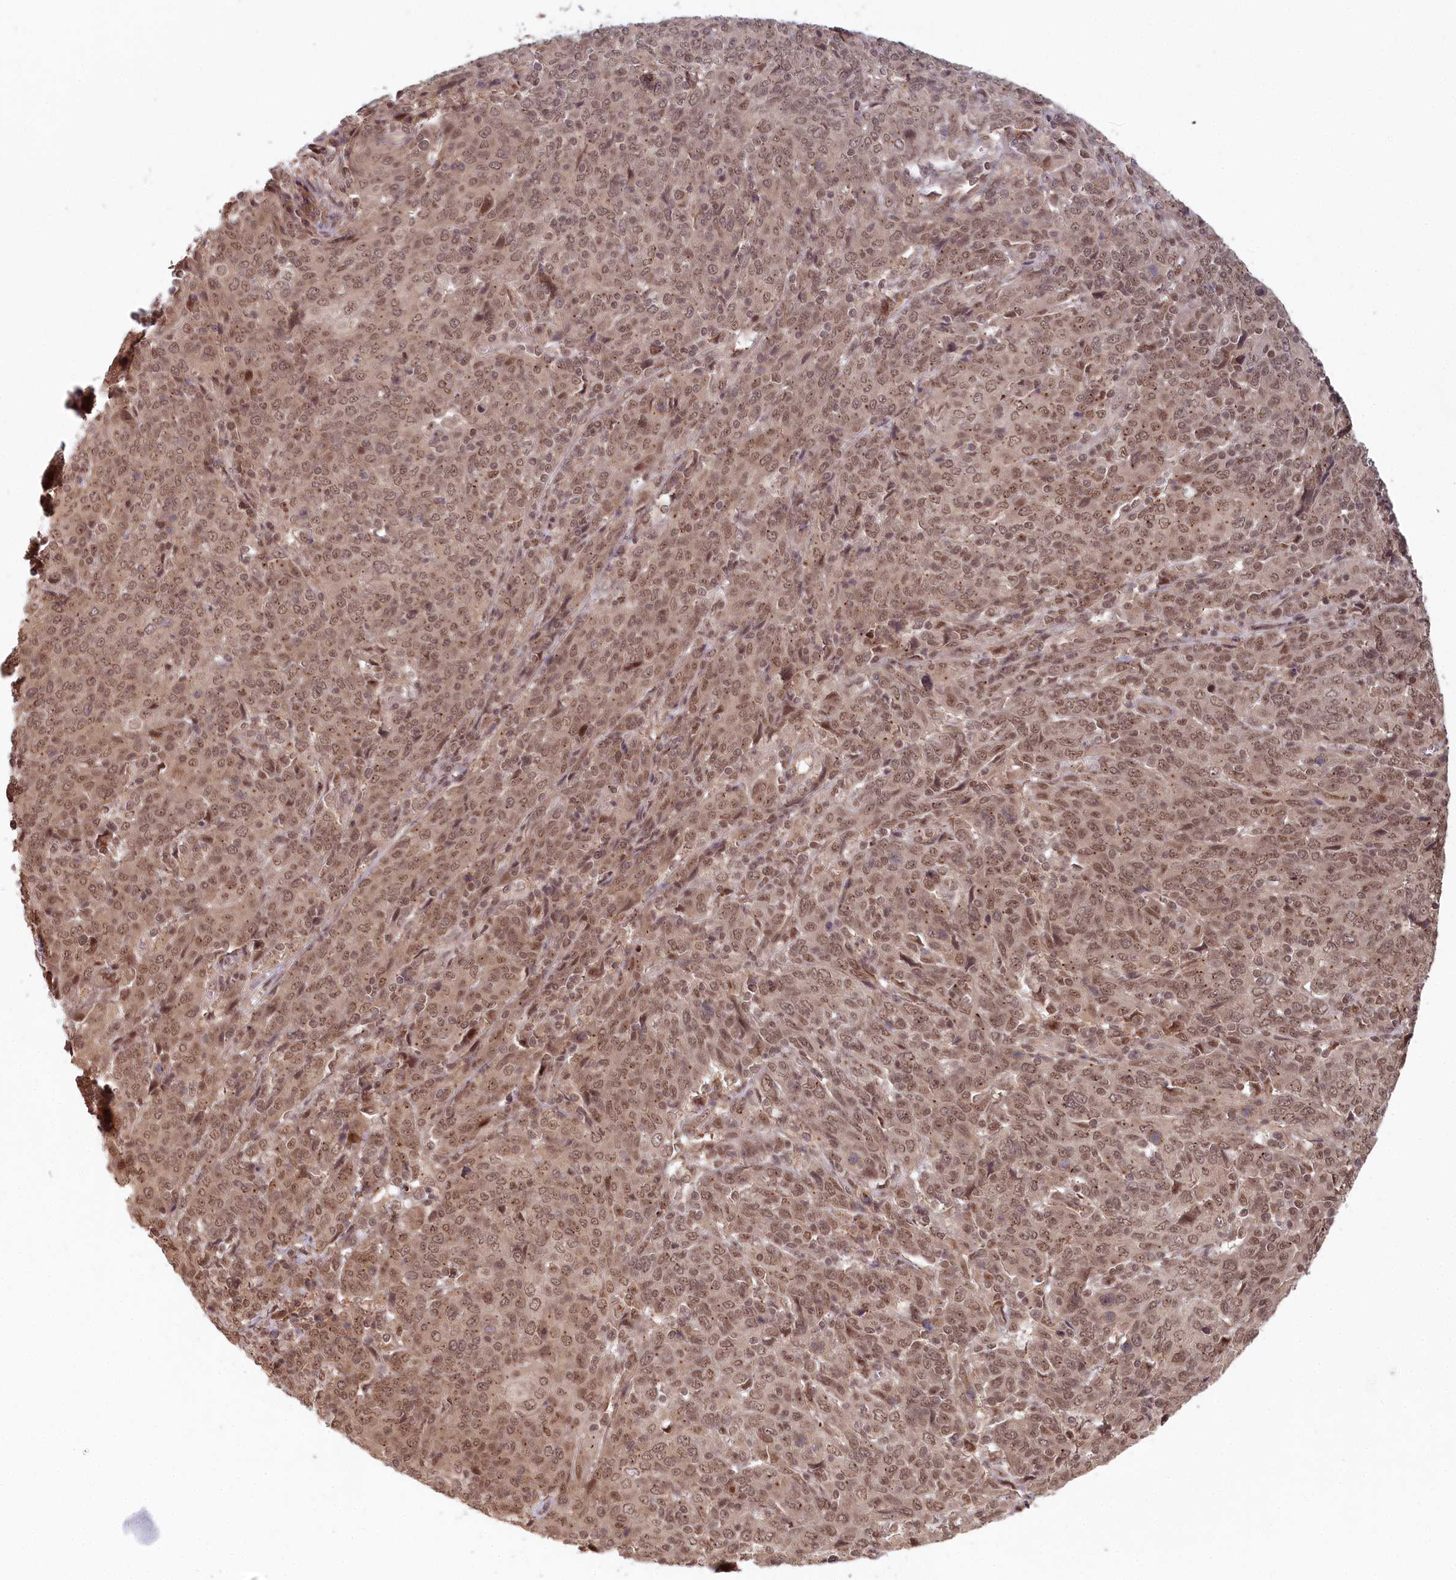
{"staining": {"intensity": "moderate", "quantity": ">75%", "location": "nuclear"}, "tissue": "cervical cancer", "cell_type": "Tumor cells", "image_type": "cancer", "snomed": [{"axis": "morphology", "description": "Squamous cell carcinoma, NOS"}, {"axis": "topography", "description": "Cervix"}], "caption": "There is medium levels of moderate nuclear positivity in tumor cells of cervical cancer (squamous cell carcinoma), as demonstrated by immunohistochemical staining (brown color).", "gene": "WAPL", "patient": {"sex": "female", "age": 67}}